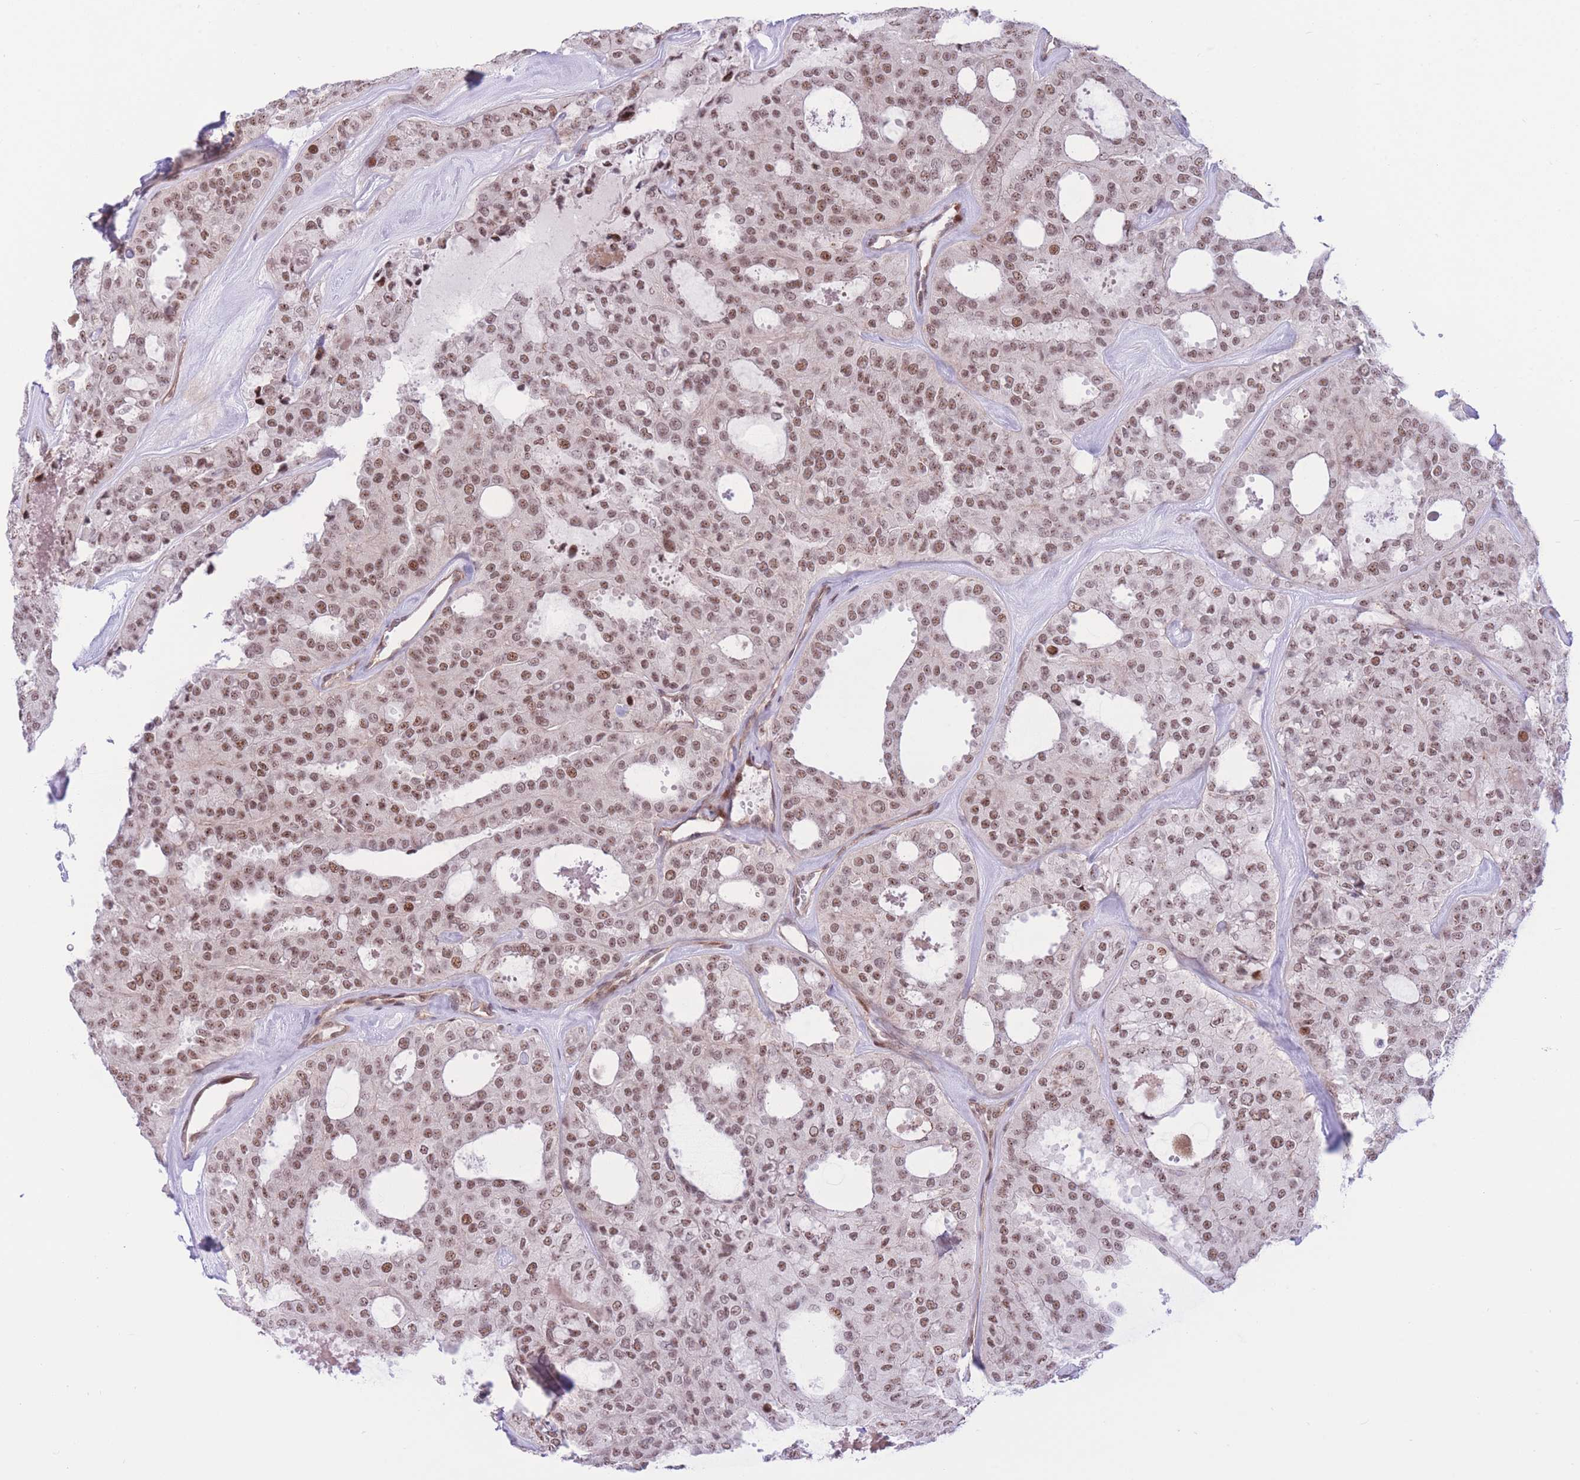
{"staining": {"intensity": "moderate", "quantity": ">75%", "location": "nuclear"}, "tissue": "thyroid cancer", "cell_type": "Tumor cells", "image_type": "cancer", "snomed": [{"axis": "morphology", "description": "Follicular adenoma carcinoma, NOS"}, {"axis": "topography", "description": "Thyroid gland"}], "caption": "Protein staining by immunohistochemistry (IHC) reveals moderate nuclear positivity in approximately >75% of tumor cells in thyroid cancer. Immunohistochemistry (ihc) stains the protein in brown and the nuclei are stained blue.", "gene": "PCIF1", "patient": {"sex": "male", "age": 75}}